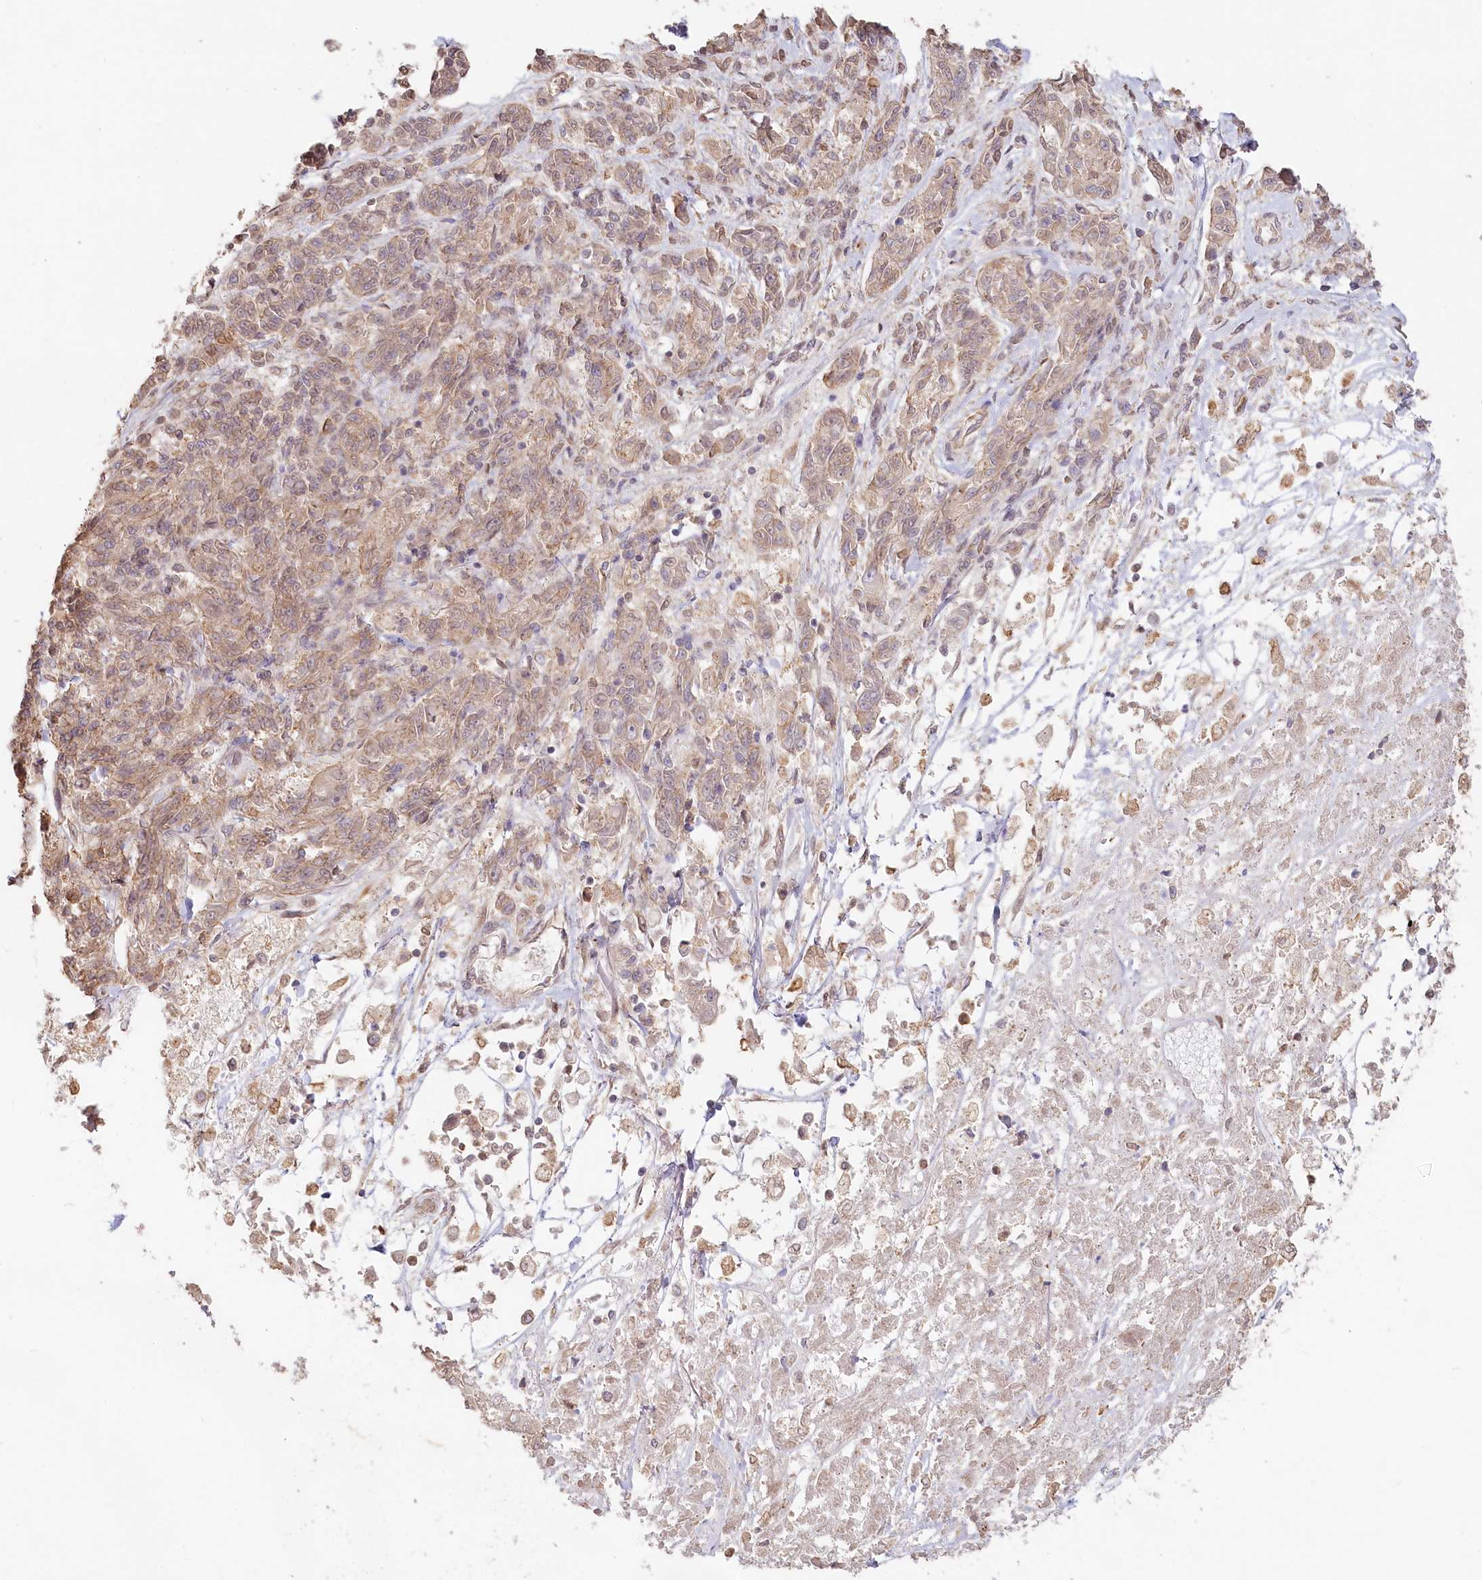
{"staining": {"intensity": "weak", "quantity": "25%-75%", "location": "cytoplasmic/membranous"}, "tissue": "melanoma", "cell_type": "Tumor cells", "image_type": "cancer", "snomed": [{"axis": "morphology", "description": "Malignant melanoma, NOS"}, {"axis": "topography", "description": "Skin"}], "caption": "Immunohistochemistry image of neoplastic tissue: melanoma stained using immunohistochemistry (IHC) reveals low levels of weak protein expression localized specifically in the cytoplasmic/membranous of tumor cells, appearing as a cytoplasmic/membranous brown color.", "gene": "TCHP", "patient": {"sex": "male", "age": 53}}